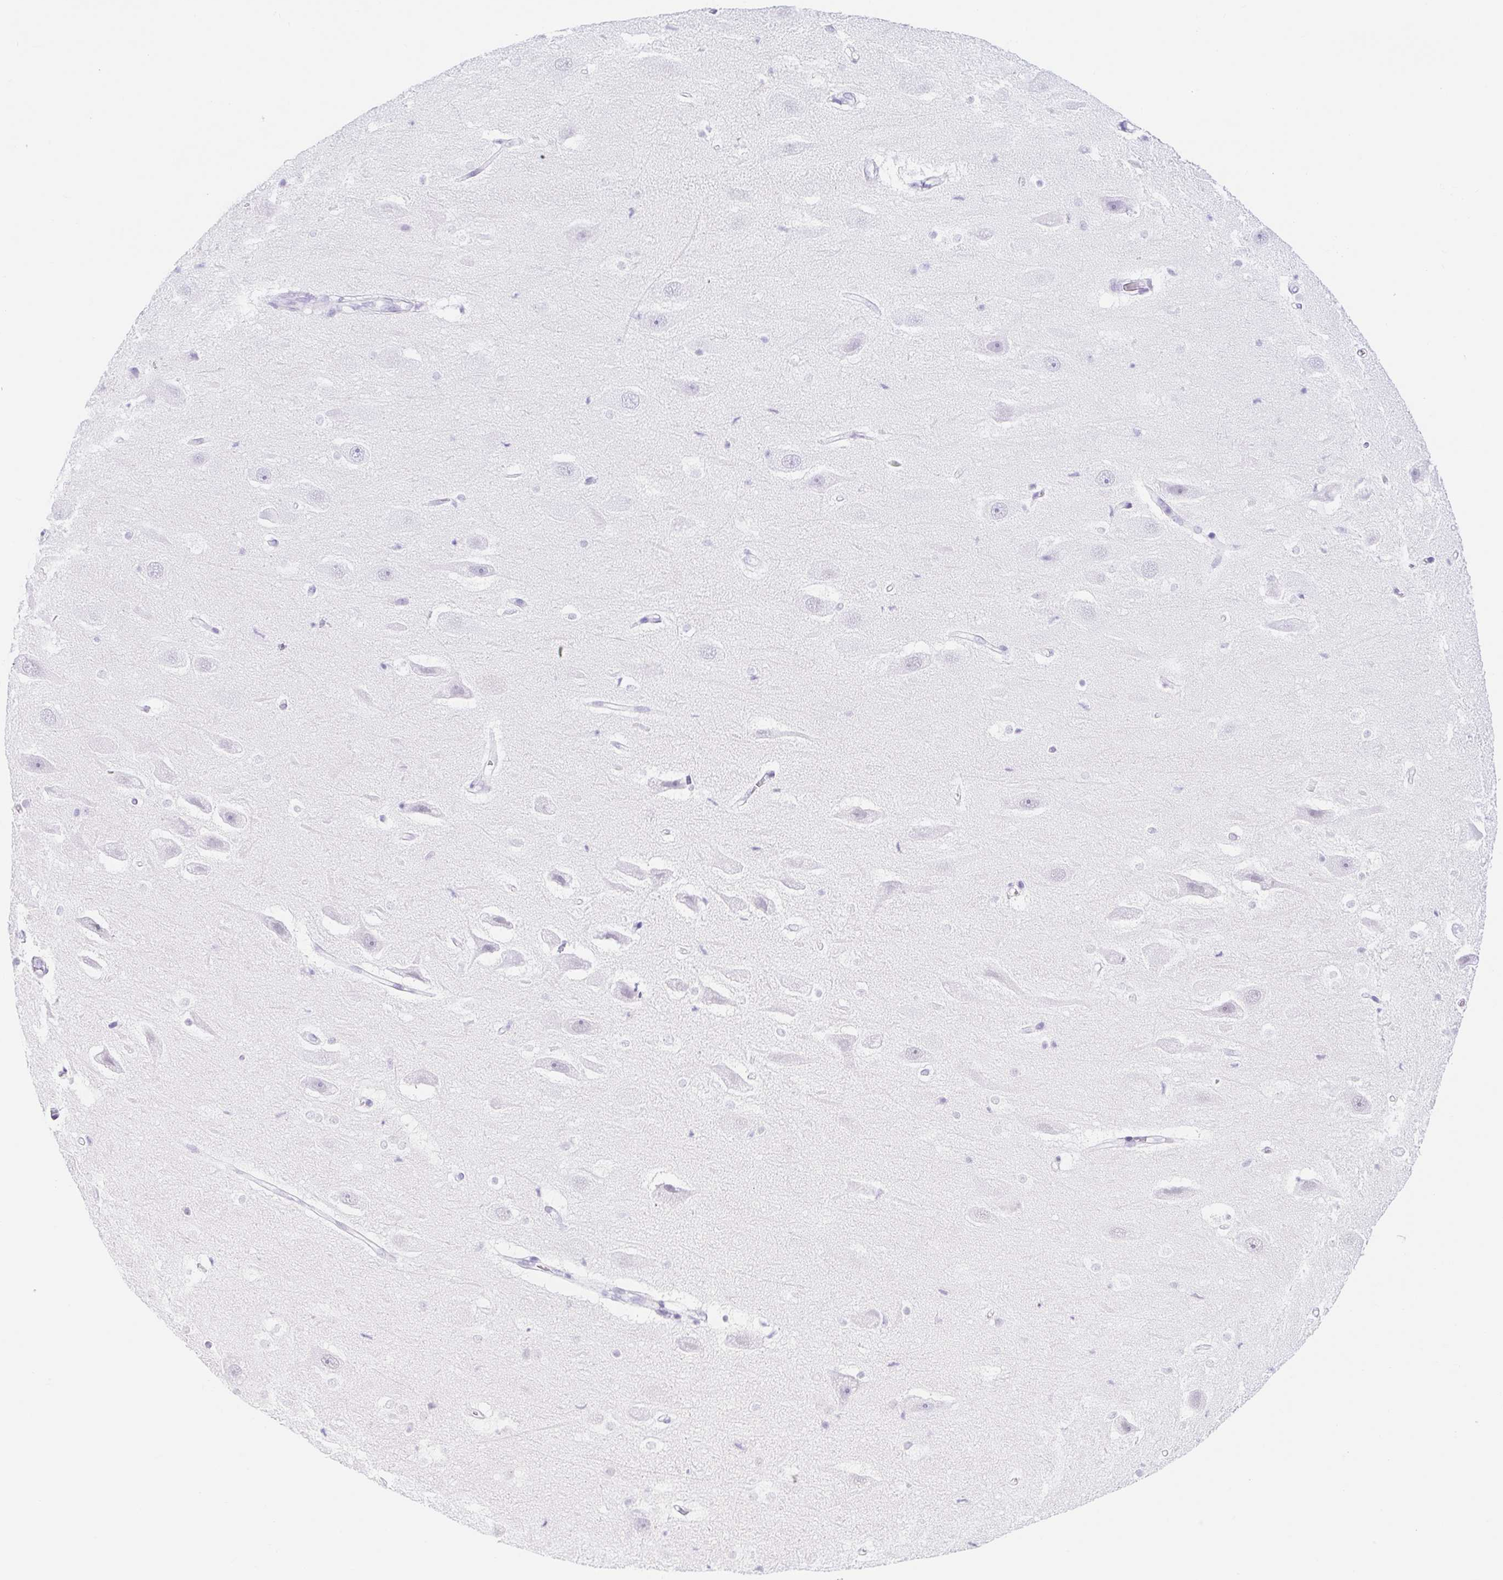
{"staining": {"intensity": "weak", "quantity": "<25%", "location": "nuclear"}, "tissue": "hippocampus", "cell_type": "Glial cells", "image_type": "normal", "snomed": [{"axis": "morphology", "description": "Normal tissue, NOS"}, {"axis": "topography", "description": "Hippocampus"}], "caption": "Glial cells are negative for protein expression in benign human hippocampus. (Immunohistochemistry (ihc), brightfield microscopy, high magnification).", "gene": "CAND1", "patient": {"sex": "male", "age": 26}}